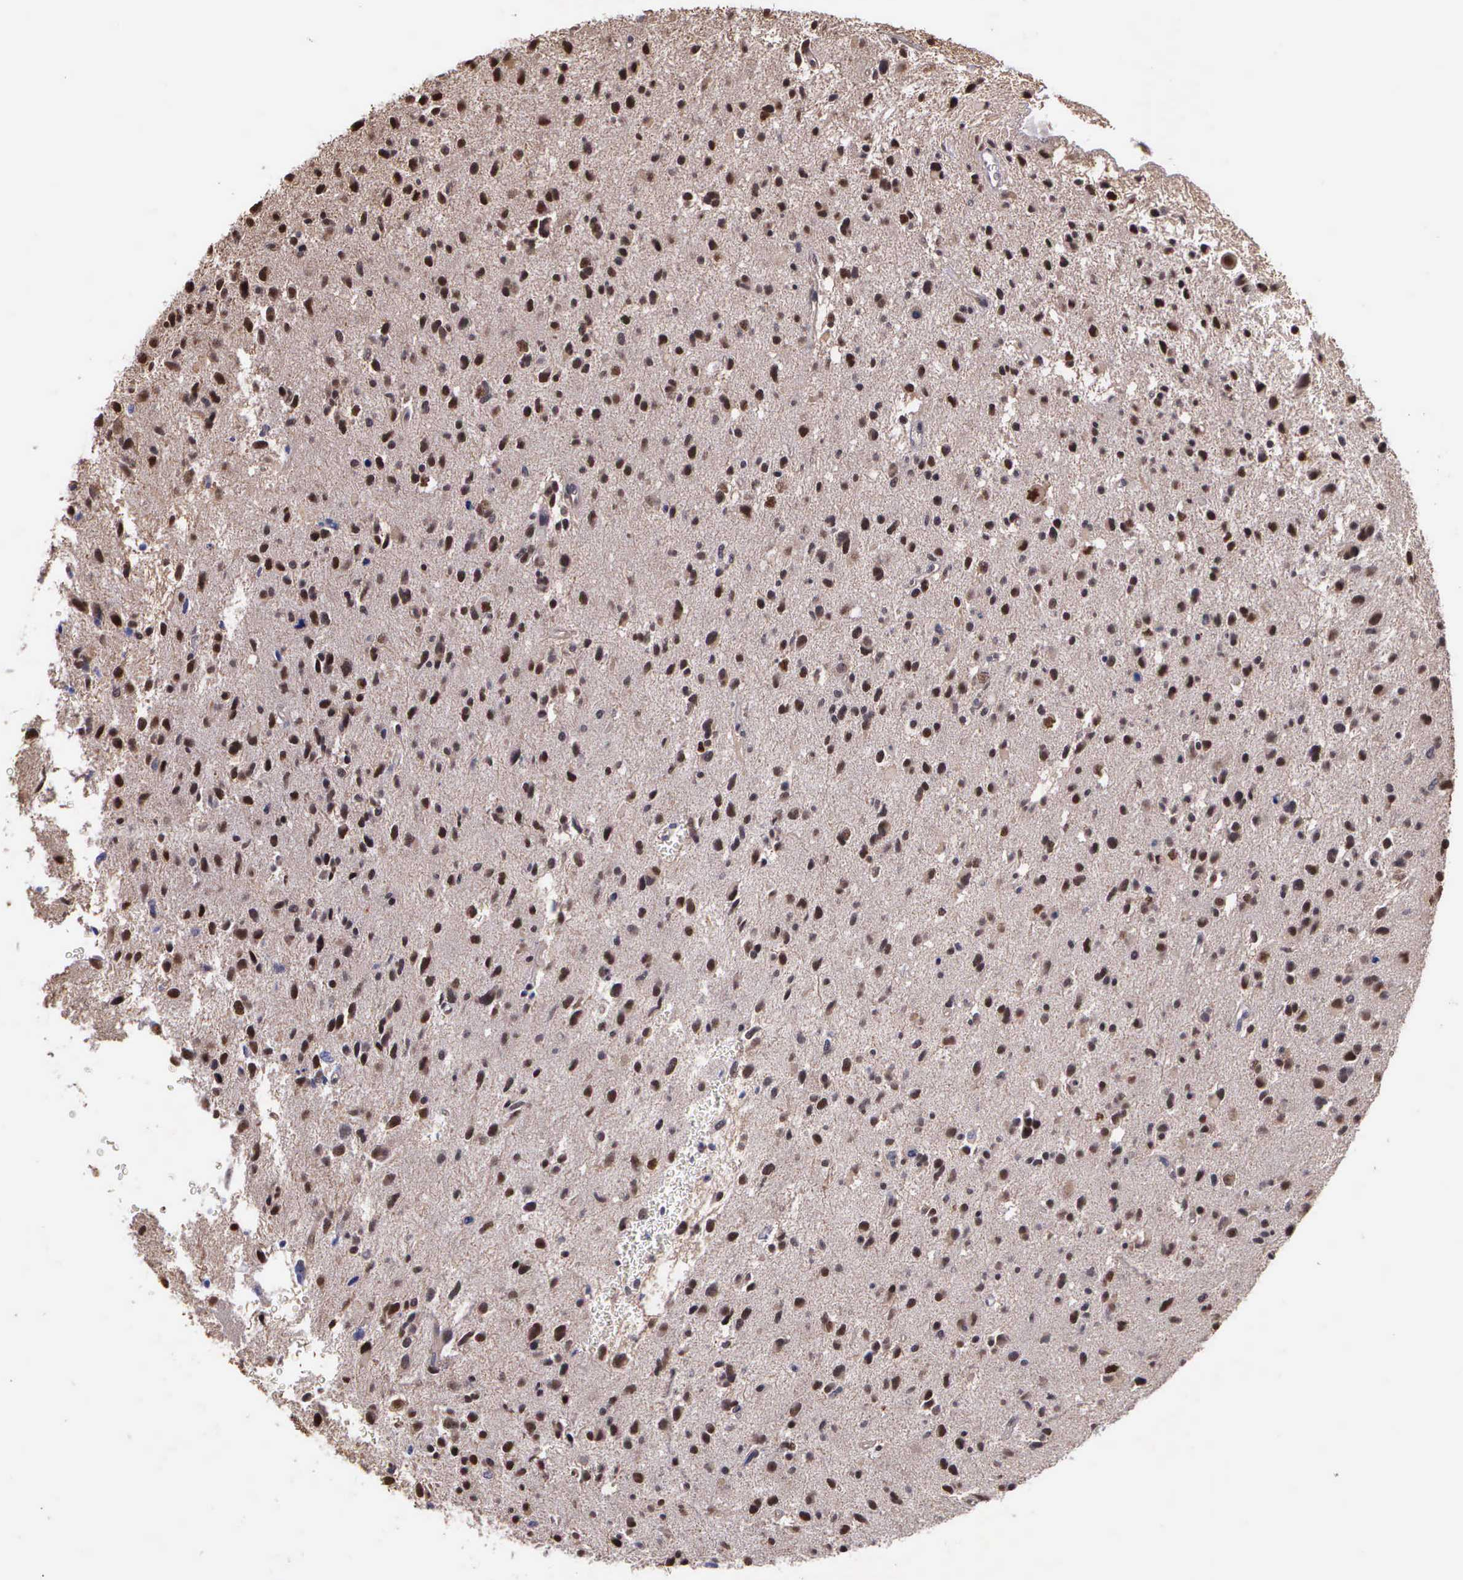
{"staining": {"intensity": "weak", "quantity": ">75%", "location": "cytoplasmic/membranous,nuclear"}, "tissue": "glioma", "cell_type": "Tumor cells", "image_type": "cancer", "snomed": [{"axis": "morphology", "description": "Glioma, malignant, Low grade"}, {"axis": "topography", "description": "Brain"}], "caption": "Immunohistochemical staining of low-grade glioma (malignant) displays low levels of weak cytoplasmic/membranous and nuclear expression in approximately >75% of tumor cells. The protein of interest is stained brown, and the nuclei are stained in blue (DAB (3,3'-diaminobenzidine) IHC with brightfield microscopy, high magnification).", "gene": "PSMC1", "patient": {"sex": "female", "age": 46}}